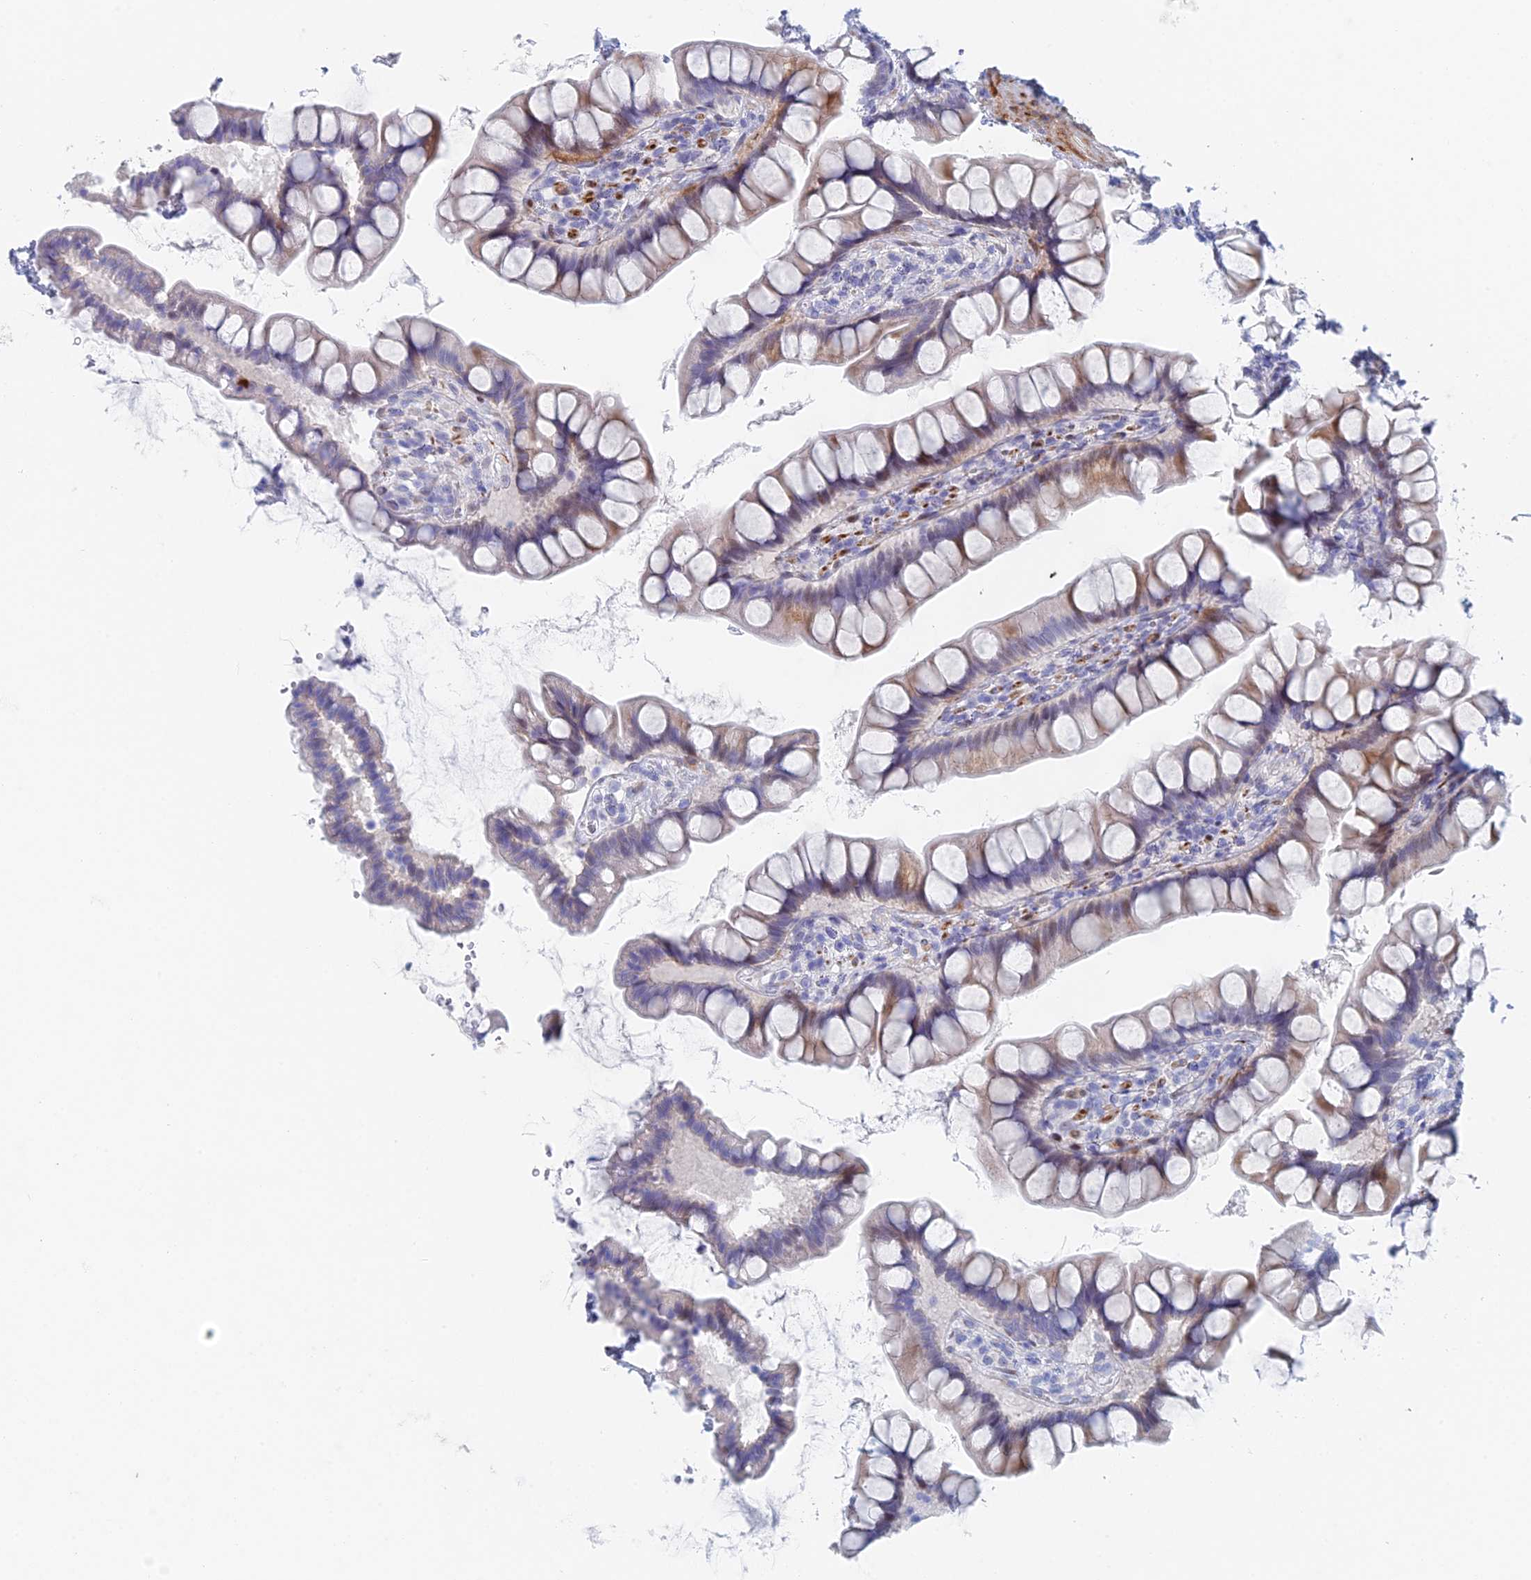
{"staining": {"intensity": "weak", "quantity": "<25%", "location": "cytoplasmic/membranous"}, "tissue": "small intestine", "cell_type": "Glandular cells", "image_type": "normal", "snomed": [{"axis": "morphology", "description": "Normal tissue, NOS"}, {"axis": "topography", "description": "Small intestine"}], "caption": "An image of human small intestine is negative for staining in glandular cells.", "gene": "DRGX", "patient": {"sex": "male", "age": 70}}